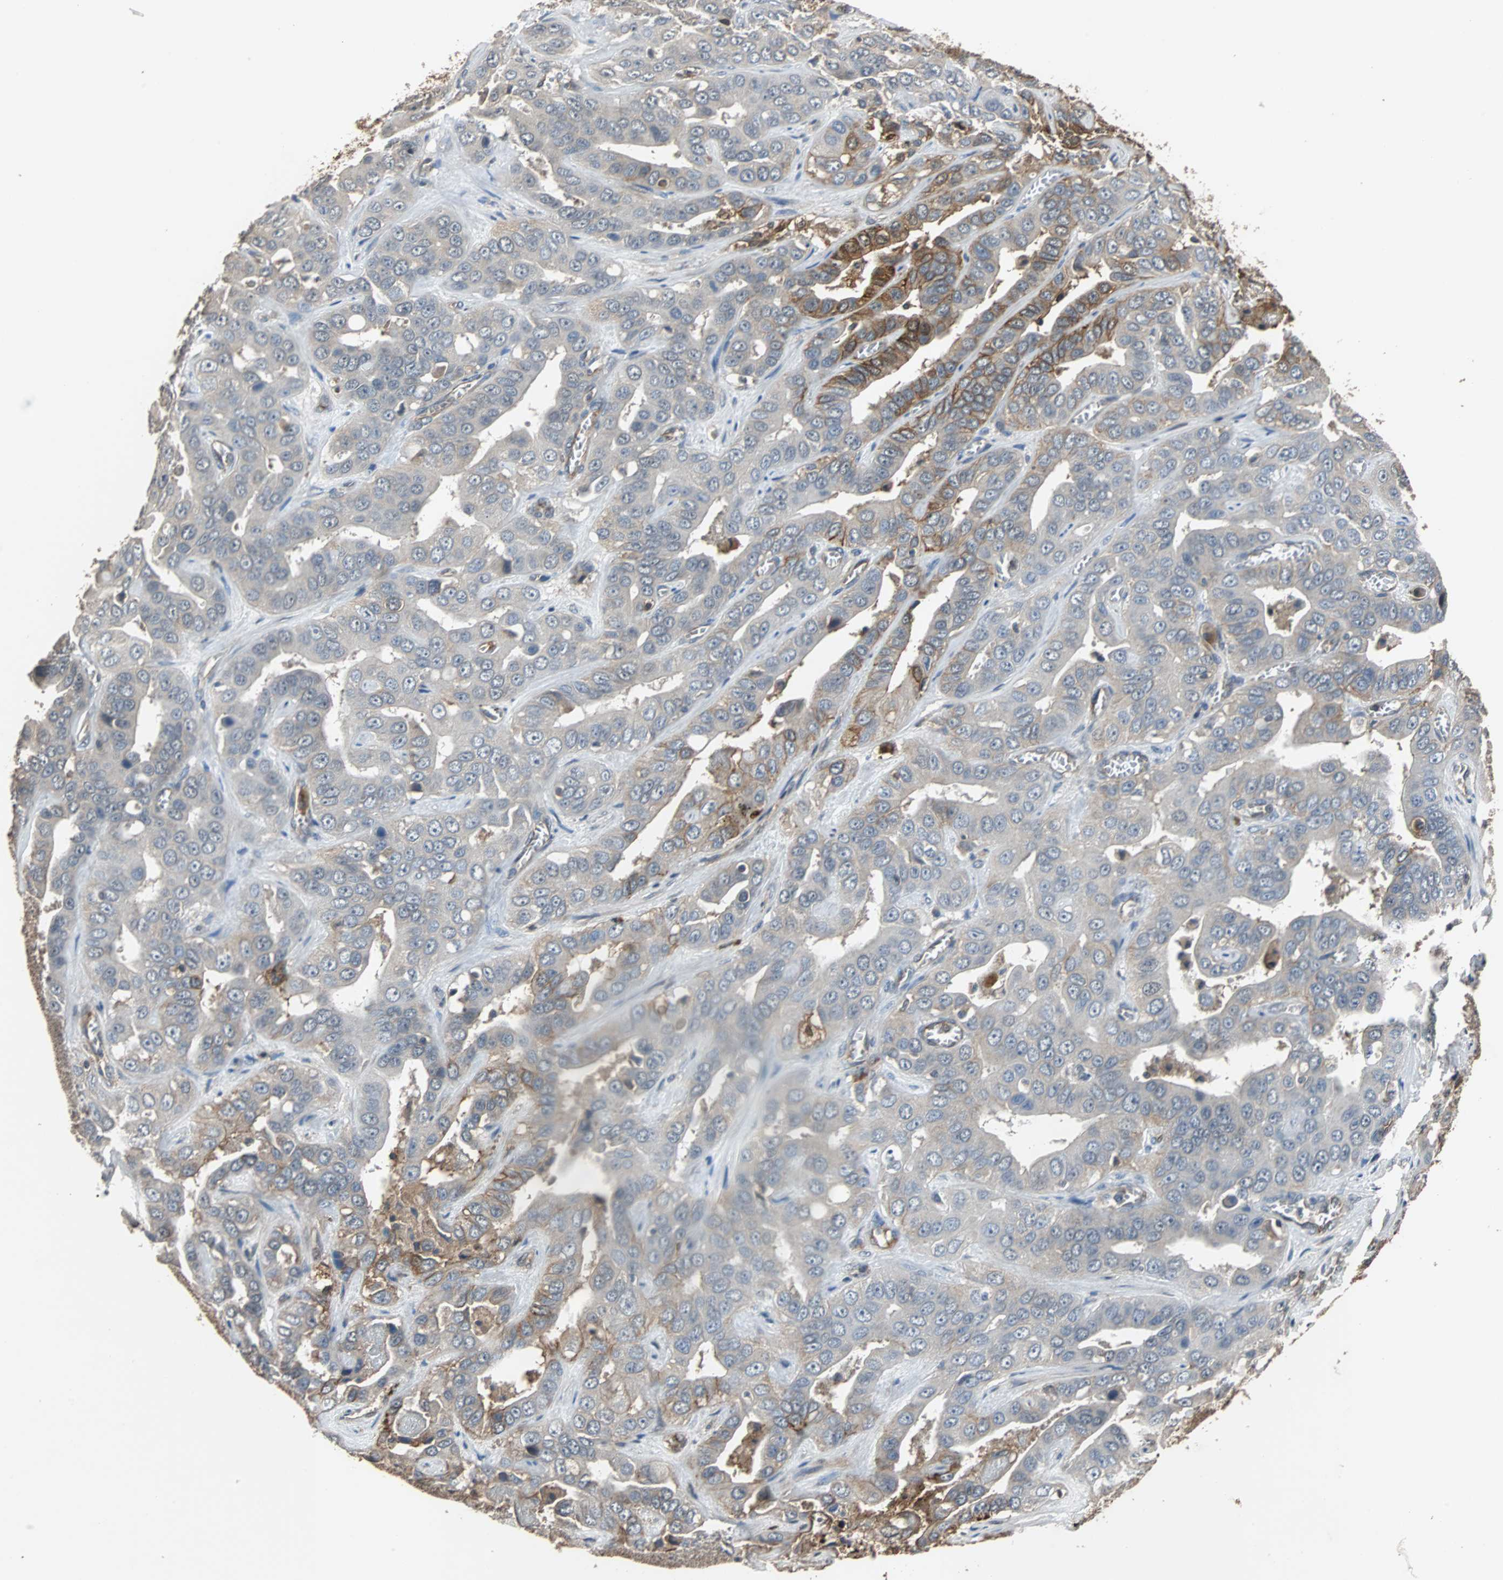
{"staining": {"intensity": "moderate", "quantity": "<25%", "location": "cytoplasmic/membranous"}, "tissue": "liver cancer", "cell_type": "Tumor cells", "image_type": "cancer", "snomed": [{"axis": "morphology", "description": "Cholangiocarcinoma"}, {"axis": "topography", "description": "Liver"}], "caption": "Liver cancer (cholangiocarcinoma) tissue displays moderate cytoplasmic/membranous expression in approximately <25% of tumor cells, visualized by immunohistochemistry. The staining was performed using DAB to visualize the protein expression in brown, while the nuclei were stained in blue with hematoxylin (Magnification: 20x).", "gene": "NDRG1", "patient": {"sex": "female", "age": 52}}